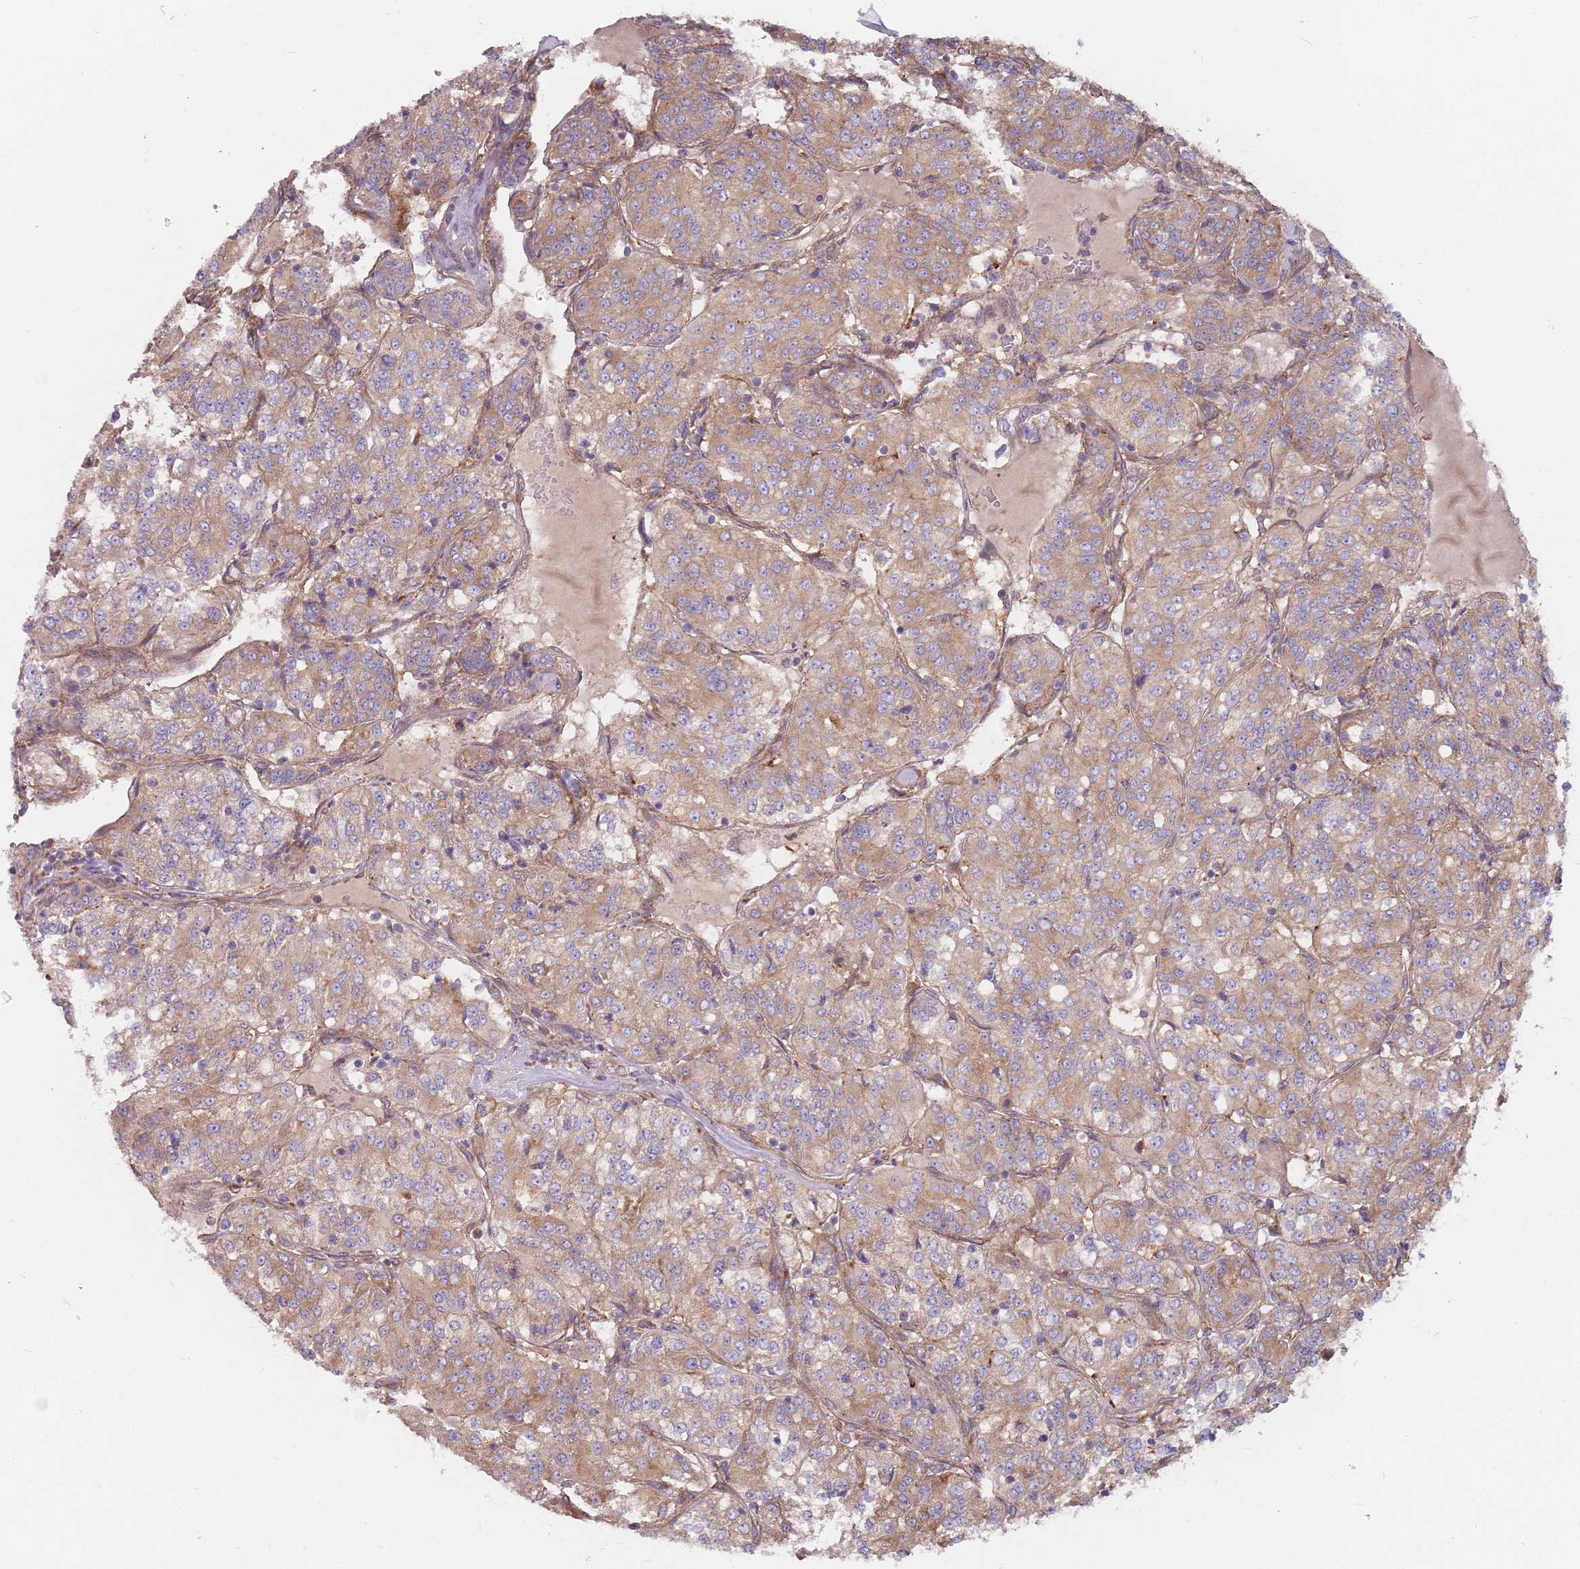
{"staining": {"intensity": "weak", "quantity": ">75%", "location": "cytoplasmic/membranous"}, "tissue": "renal cancer", "cell_type": "Tumor cells", "image_type": "cancer", "snomed": [{"axis": "morphology", "description": "Adenocarcinoma, NOS"}, {"axis": "topography", "description": "Kidney"}], "caption": "Renal cancer tissue exhibits weak cytoplasmic/membranous expression in about >75% of tumor cells, visualized by immunohistochemistry. (DAB (3,3'-diaminobenzidine) IHC, brown staining for protein, blue staining for nuclei).", "gene": "SPDL1", "patient": {"sex": "female", "age": 63}}